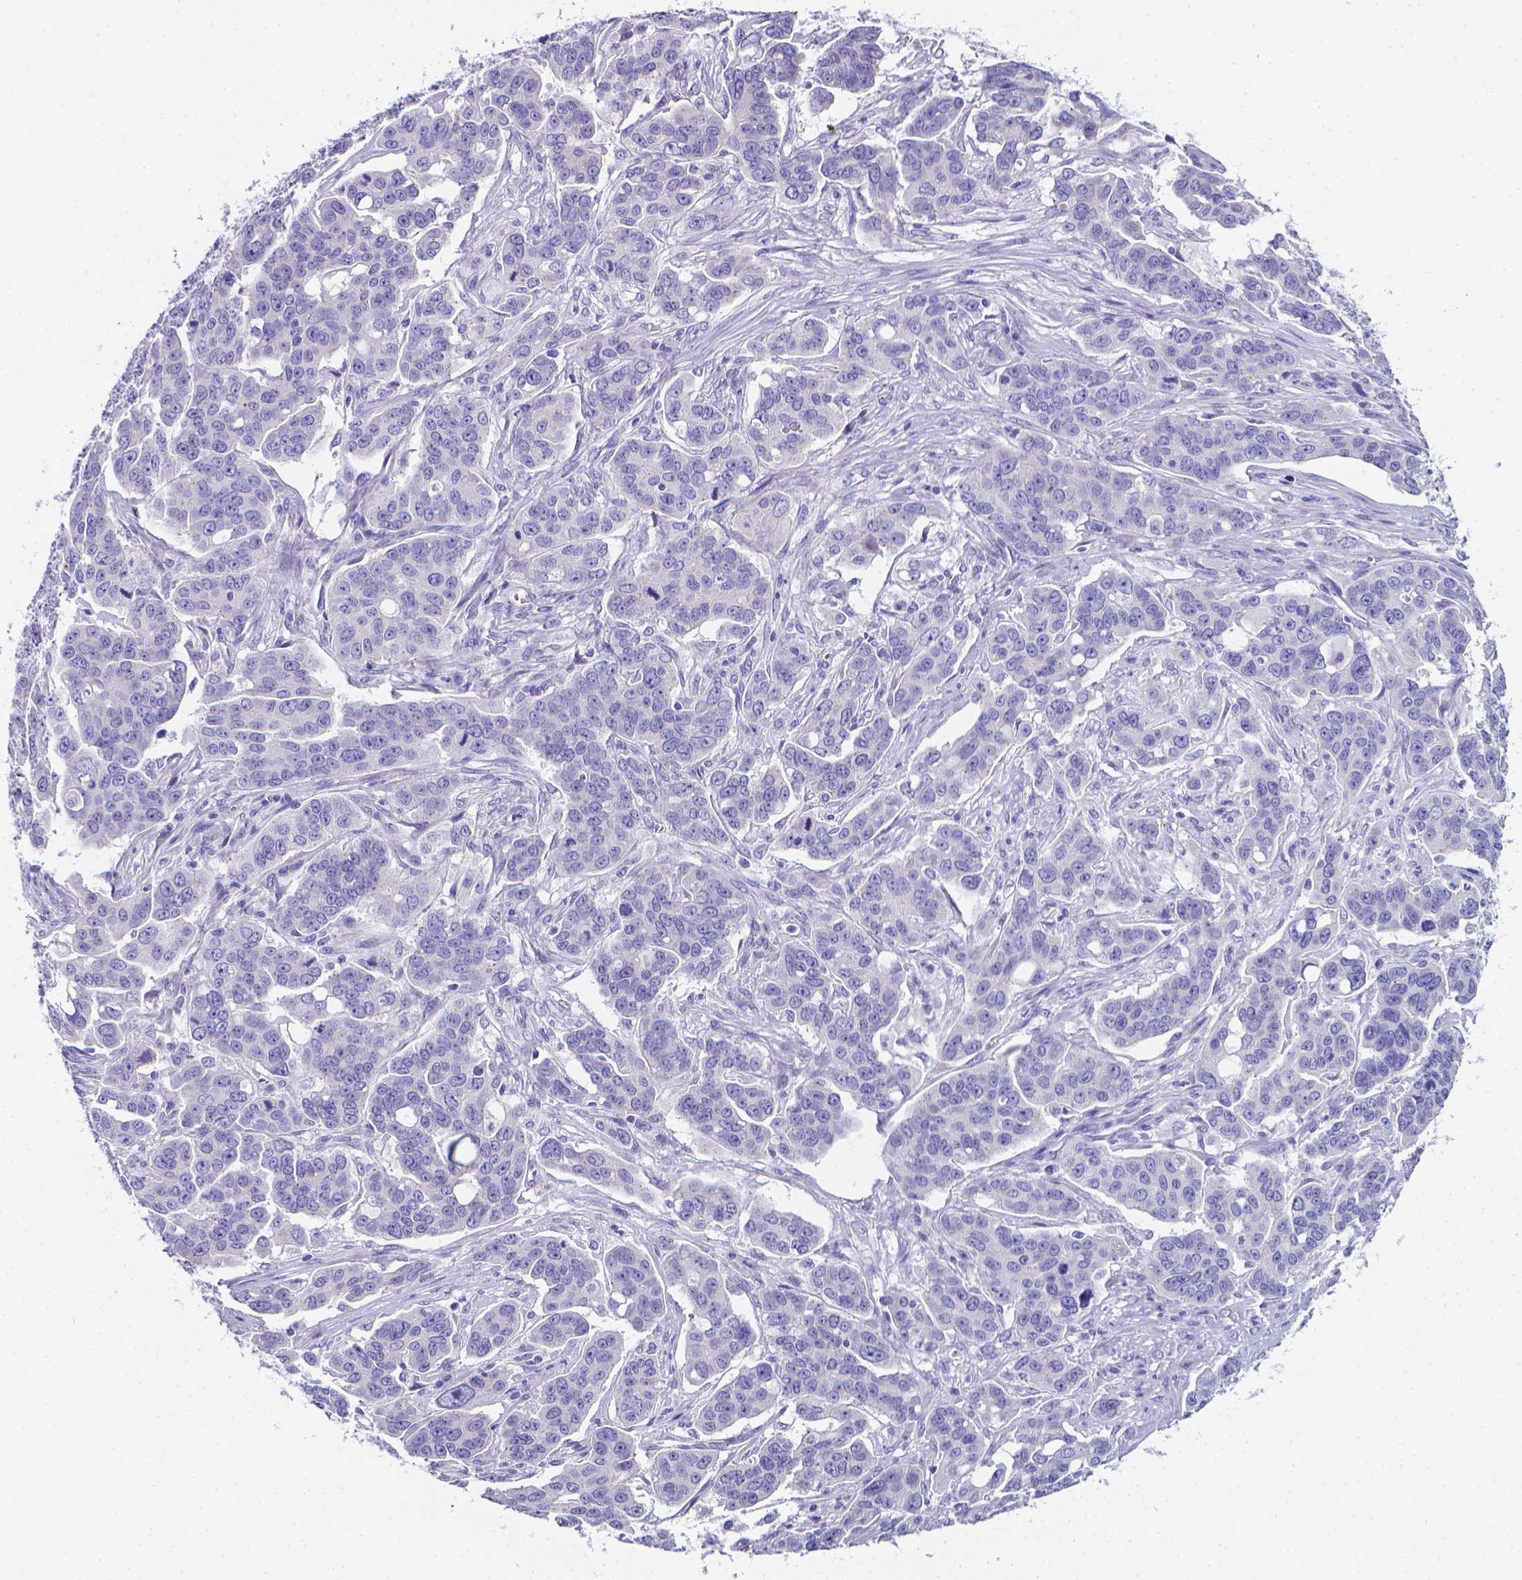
{"staining": {"intensity": "negative", "quantity": "none", "location": "none"}, "tissue": "ovarian cancer", "cell_type": "Tumor cells", "image_type": "cancer", "snomed": [{"axis": "morphology", "description": "Carcinoma, endometroid"}, {"axis": "topography", "description": "Ovary"}], "caption": "A micrograph of human ovarian cancer is negative for staining in tumor cells.", "gene": "LRRC73", "patient": {"sex": "female", "age": 78}}